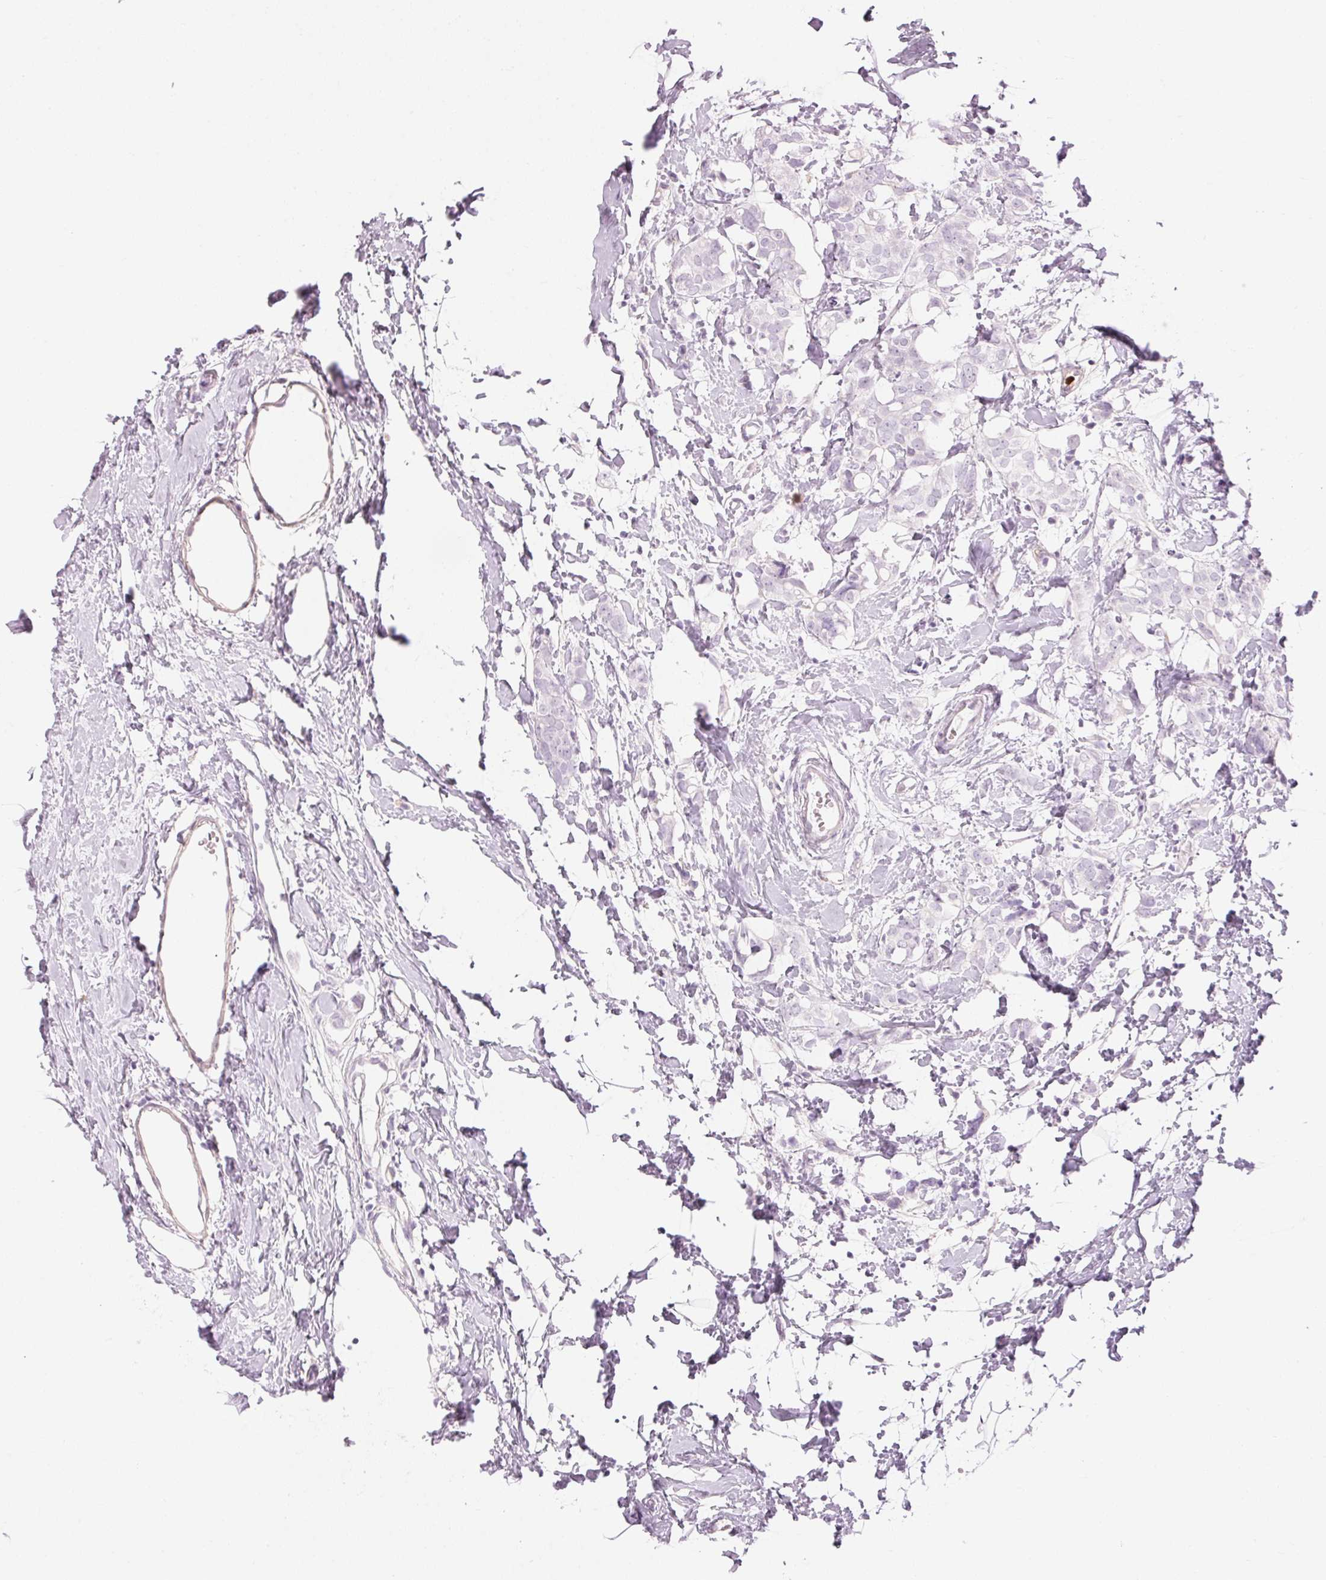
{"staining": {"intensity": "negative", "quantity": "none", "location": "none"}, "tissue": "breast cancer", "cell_type": "Tumor cells", "image_type": "cancer", "snomed": [{"axis": "morphology", "description": "Duct carcinoma"}, {"axis": "topography", "description": "Breast"}], "caption": "Tumor cells show no significant positivity in breast cancer (invasive ductal carcinoma).", "gene": "KLK7", "patient": {"sex": "female", "age": 40}}